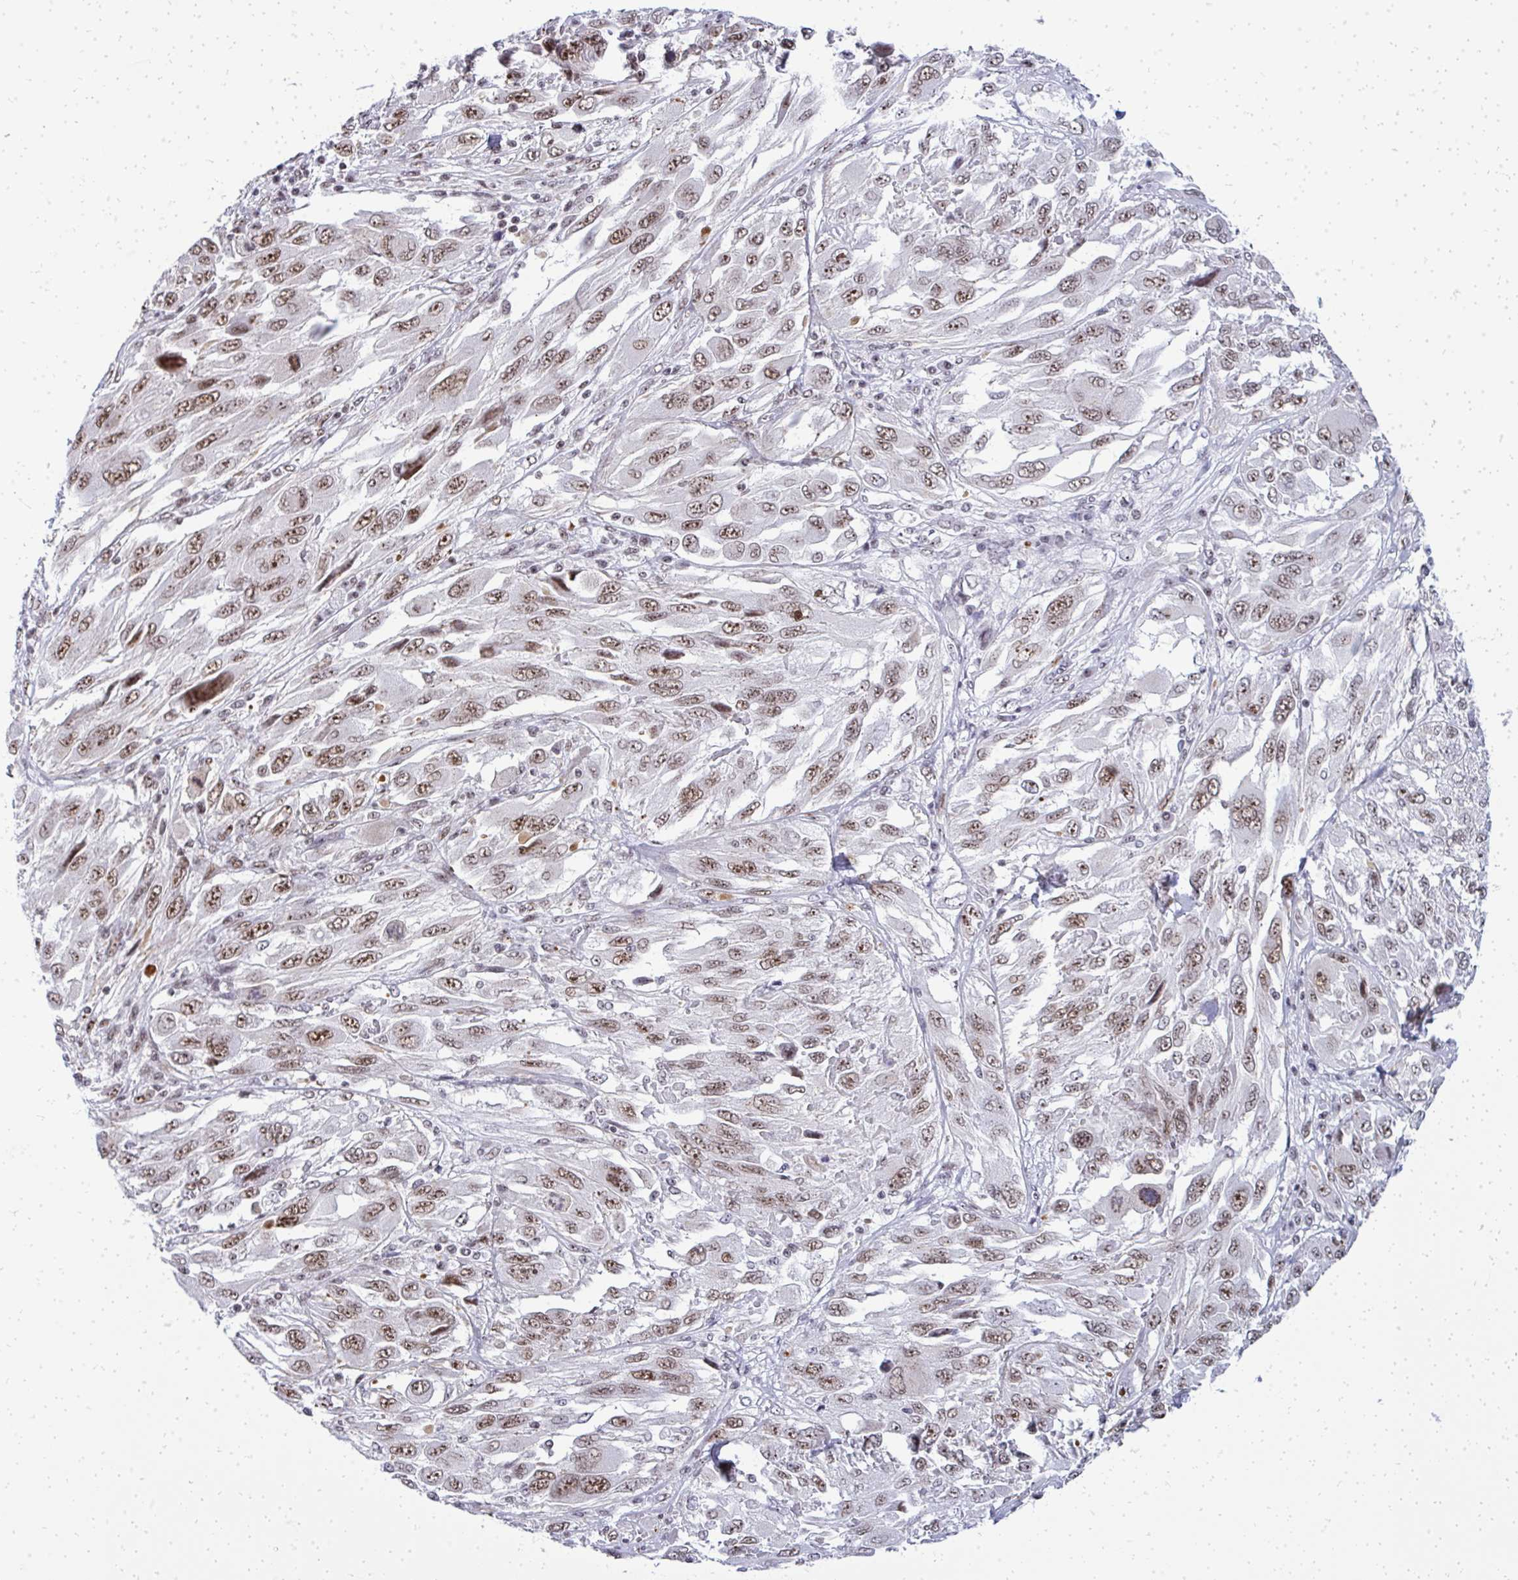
{"staining": {"intensity": "moderate", "quantity": ">75%", "location": "nuclear"}, "tissue": "melanoma", "cell_type": "Tumor cells", "image_type": "cancer", "snomed": [{"axis": "morphology", "description": "Malignant melanoma, NOS"}, {"axis": "topography", "description": "Skin"}], "caption": "A high-resolution histopathology image shows IHC staining of melanoma, which shows moderate nuclear positivity in about >75% of tumor cells.", "gene": "SIRT7", "patient": {"sex": "female", "age": 91}}